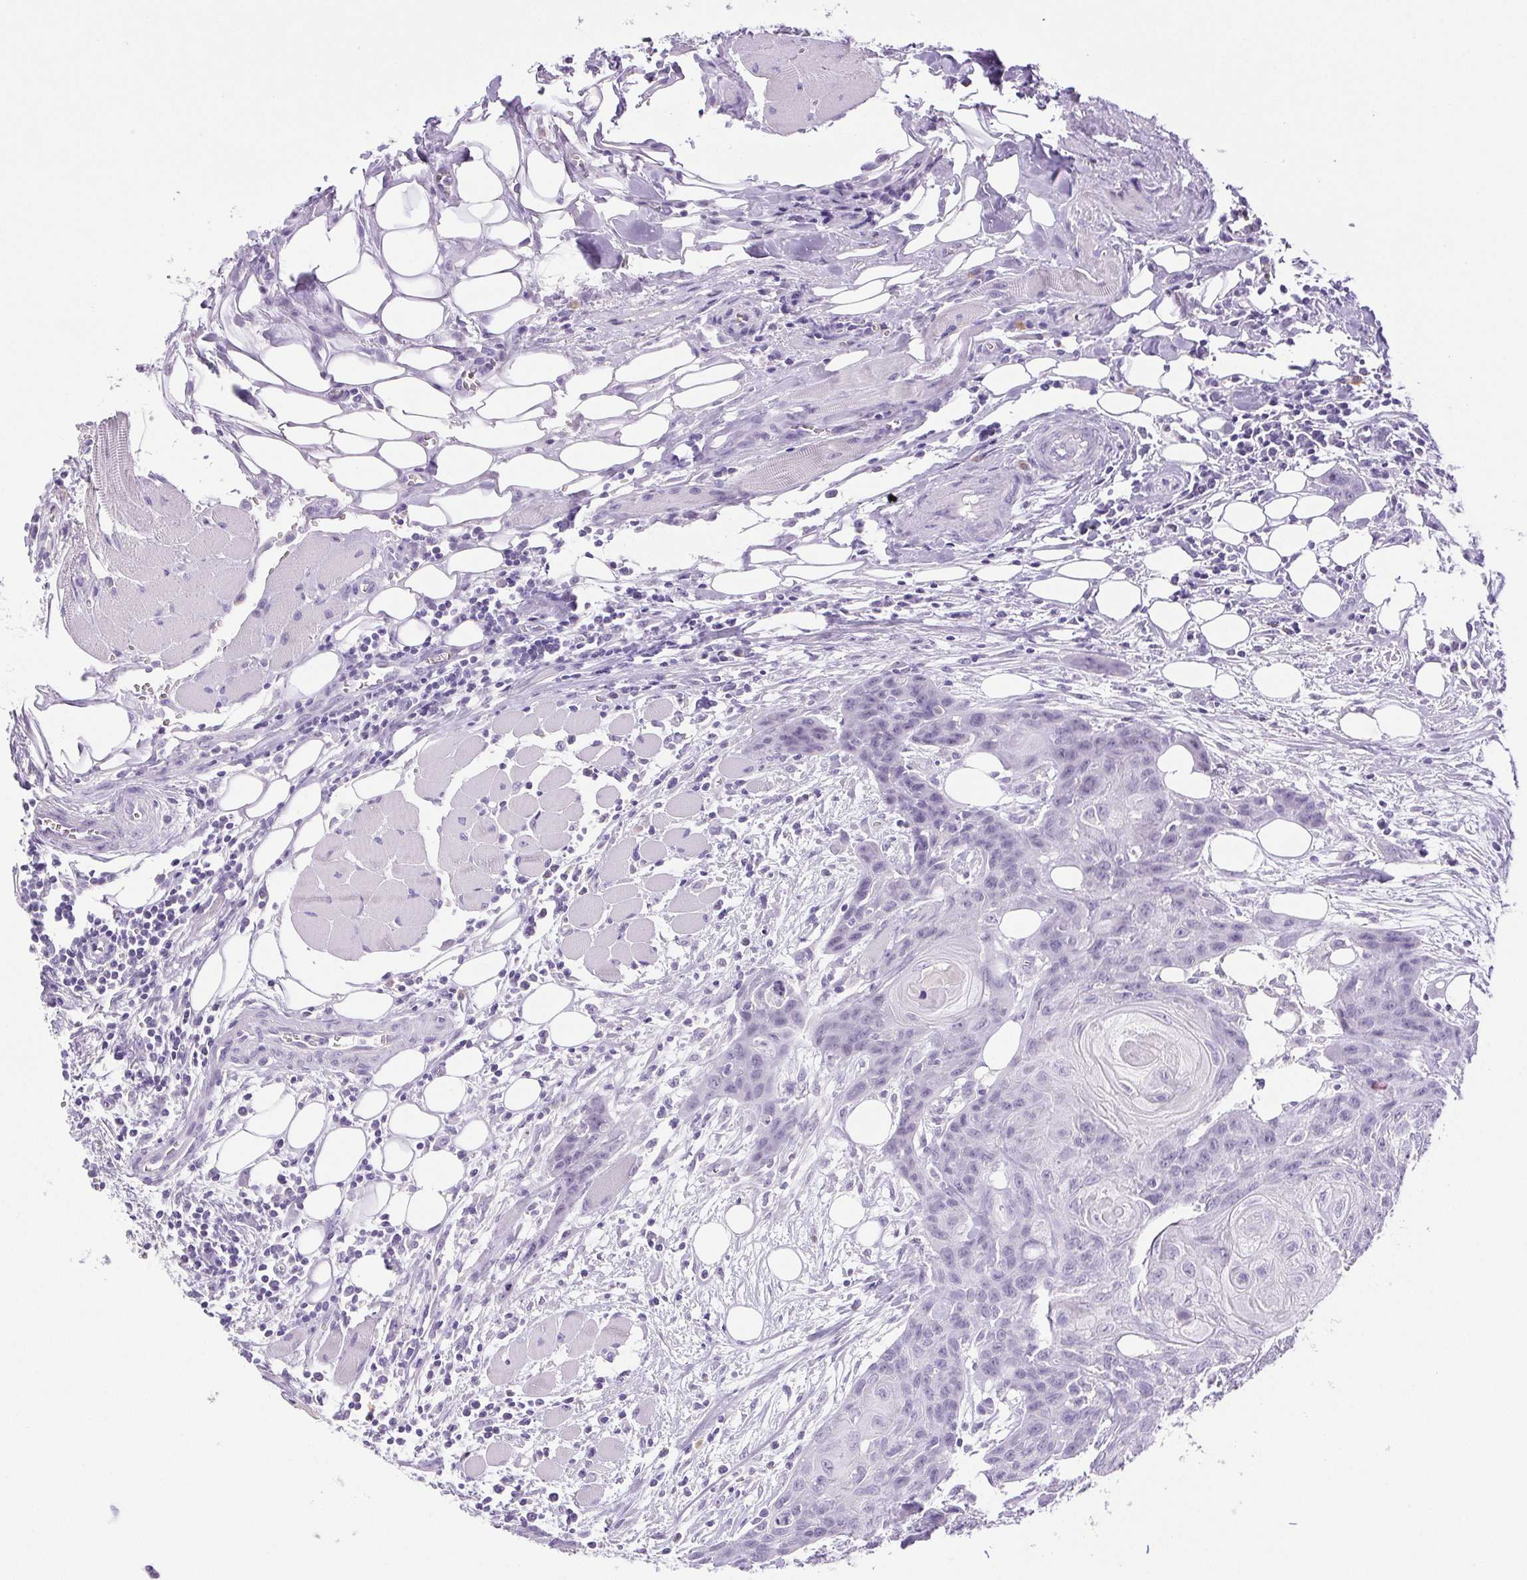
{"staining": {"intensity": "negative", "quantity": "none", "location": "none"}, "tissue": "head and neck cancer", "cell_type": "Tumor cells", "image_type": "cancer", "snomed": [{"axis": "morphology", "description": "Squamous cell carcinoma, NOS"}, {"axis": "topography", "description": "Oral tissue"}, {"axis": "topography", "description": "Head-Neck"}], "caption": "Tumor cells show no significant protein positivity in squamous cell carcinoma (head and neck). (Immunohistochemistry (ihc), brightfield microscopy, high magnification).", "gene": "PAPPA2", "patient": {"sex": "male", "age": 58}}